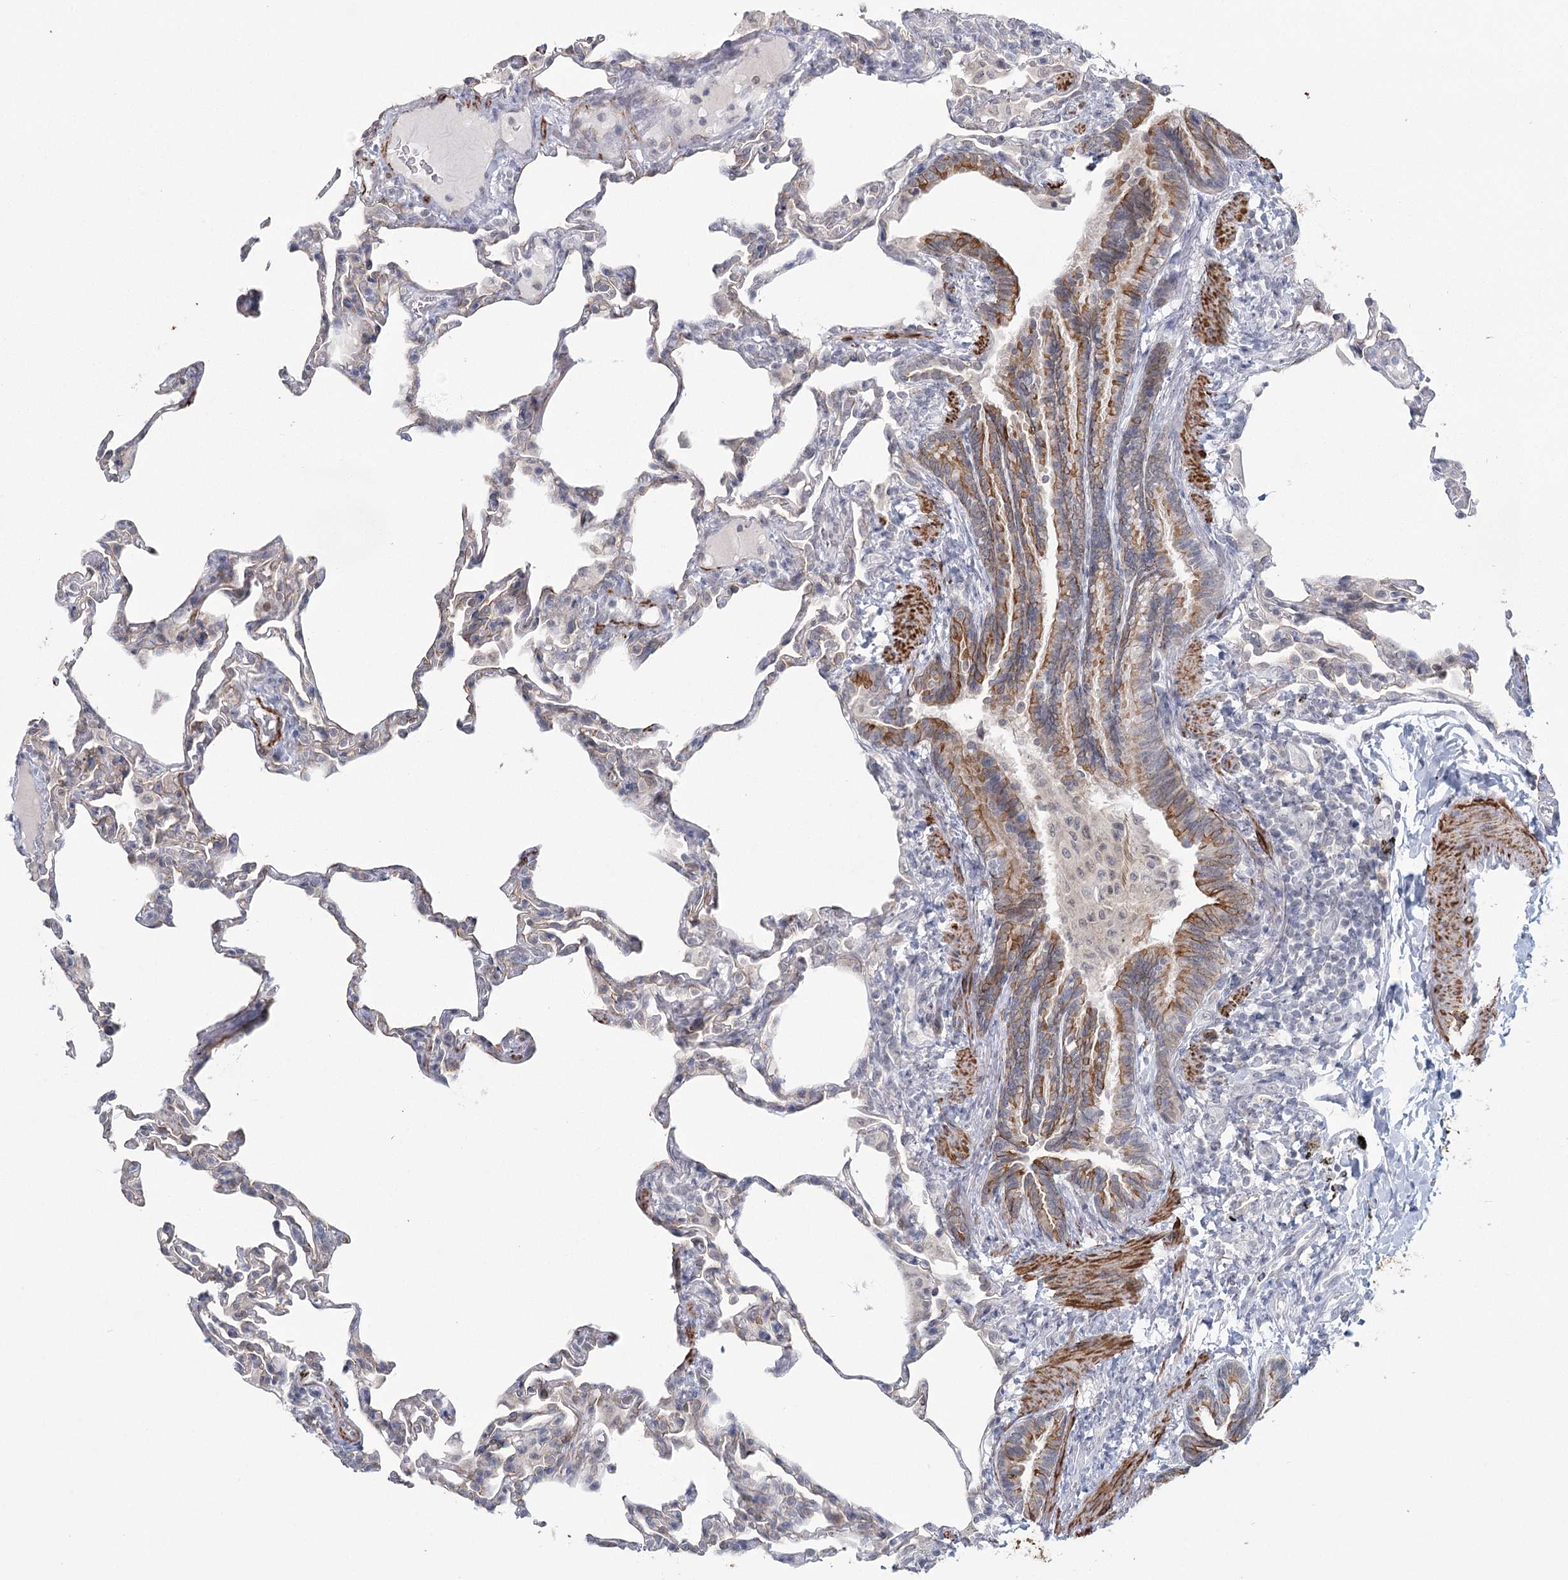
{"staining": {"intensity": "moderate", "quantity": "<25%", "location": "cytoplasmic/membranous"}, "tissue": "lung", "cell_type": "Alveolar cells", "image_type": "normal", "snomed": [{"axis": "morphology", "description": "Normal tissue, NOS"}, {"axis": "topography", "description": "Lung"}], "caption": "Approximately <25% of alveolar cells in normal lung demonstrate moderate cytoplasmic/membranous protein staining as visualized by brown immunohistochemical staining.", "gene": "TMEM70", "patient": {"sex": "male", "age": 20}}